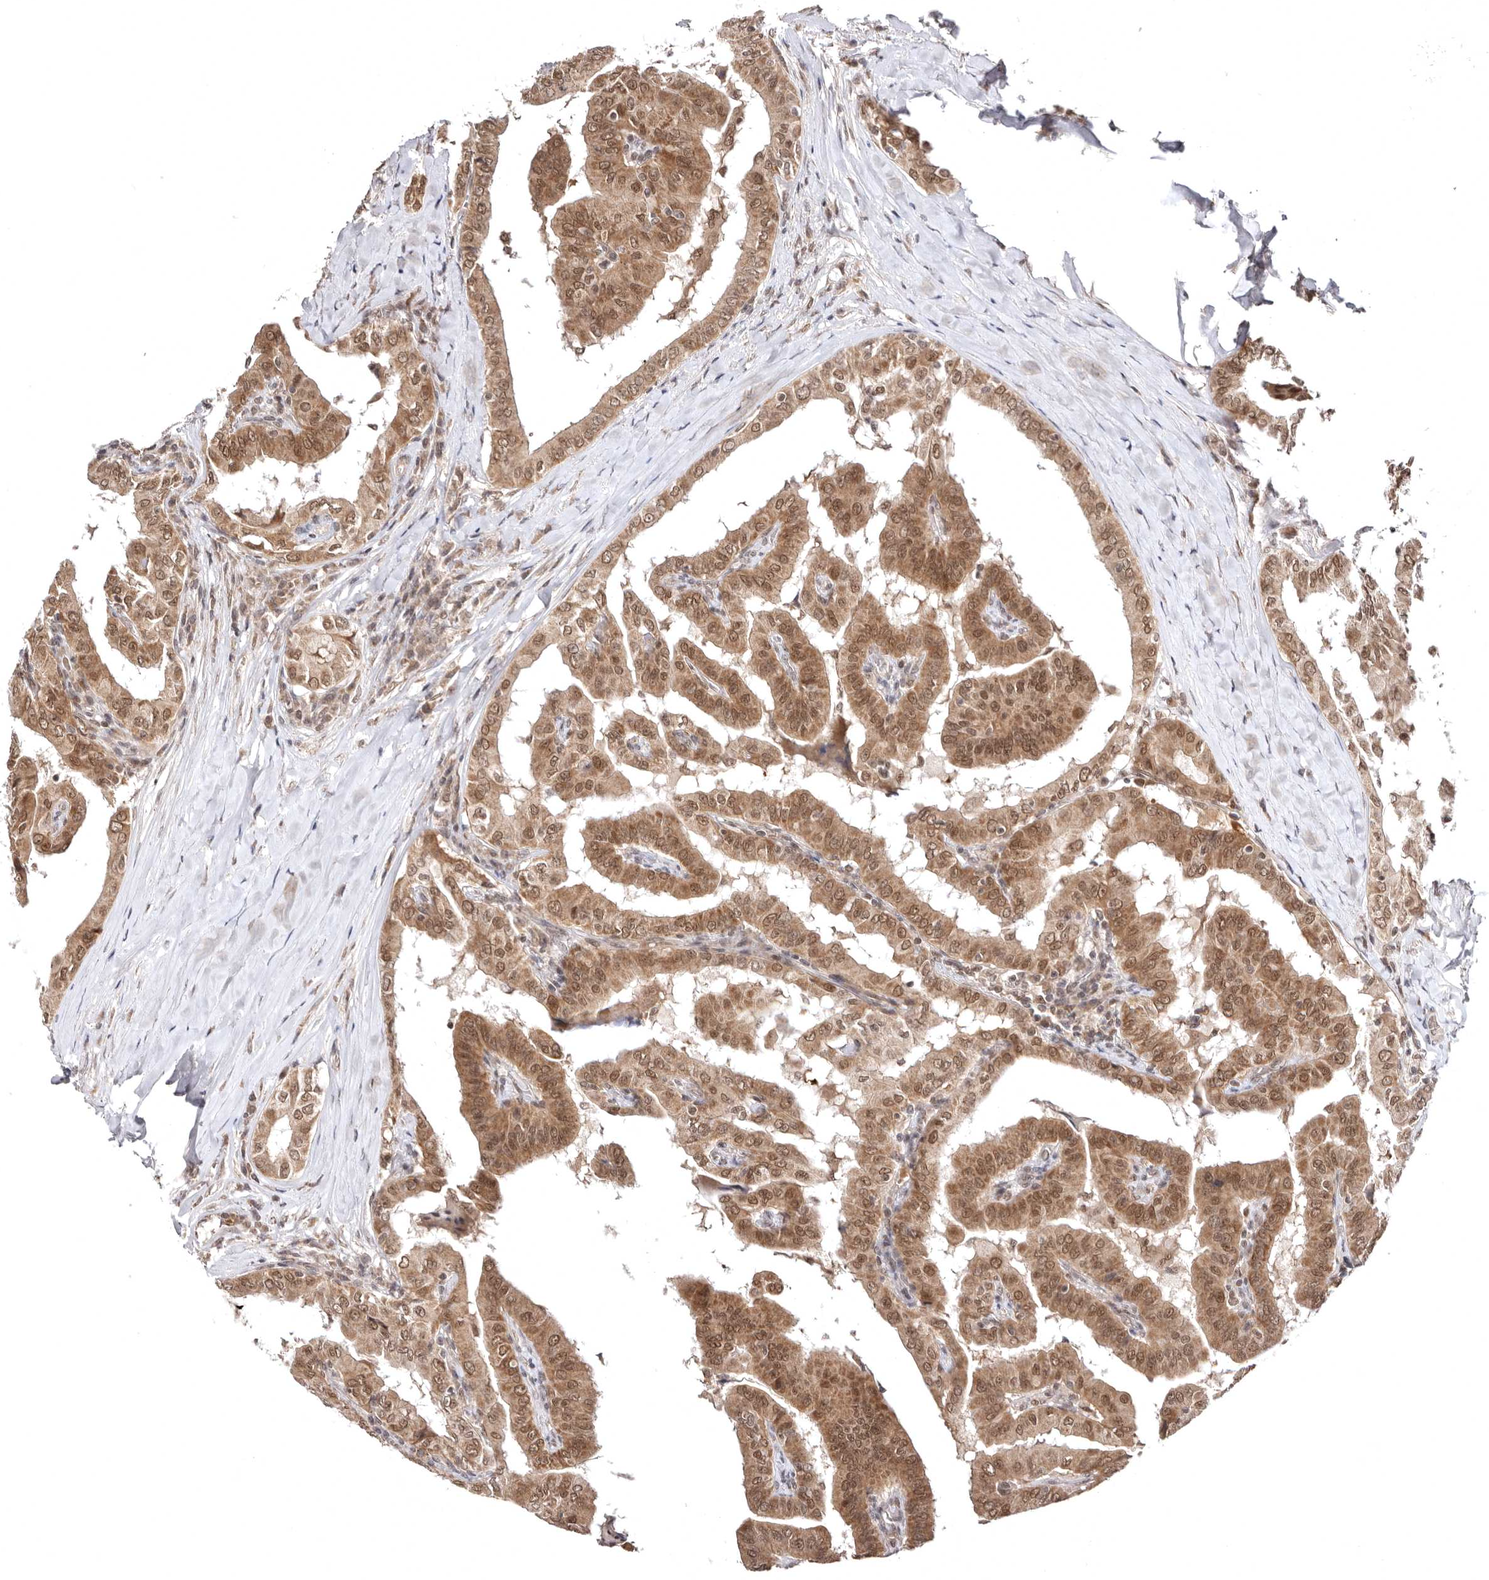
{"staining": {"intensity": "moderate", "quantity": ">75%", "location": "cytoplasmic/membranous,nuclear"}, "tissue": "thyroid cancer", "cell_type": "Tumor cells", "image_type": "cancer", "snomed": [{"axis": "morphology", "description": "Papillary adenocarcinoma, NOS"}, {"axis": "topography", "description": "Thyroid gland"}], "caption": "A high-resolution micrograph shows immunohistochemistry staining of thyroid papillary adenocarcinoma, which reveals moderate cytoplasmic/membranous and nuclear staining in about >75% of tumor cells.", "gene": "MED8", "patient": {"sex": "male", "age": 33}}